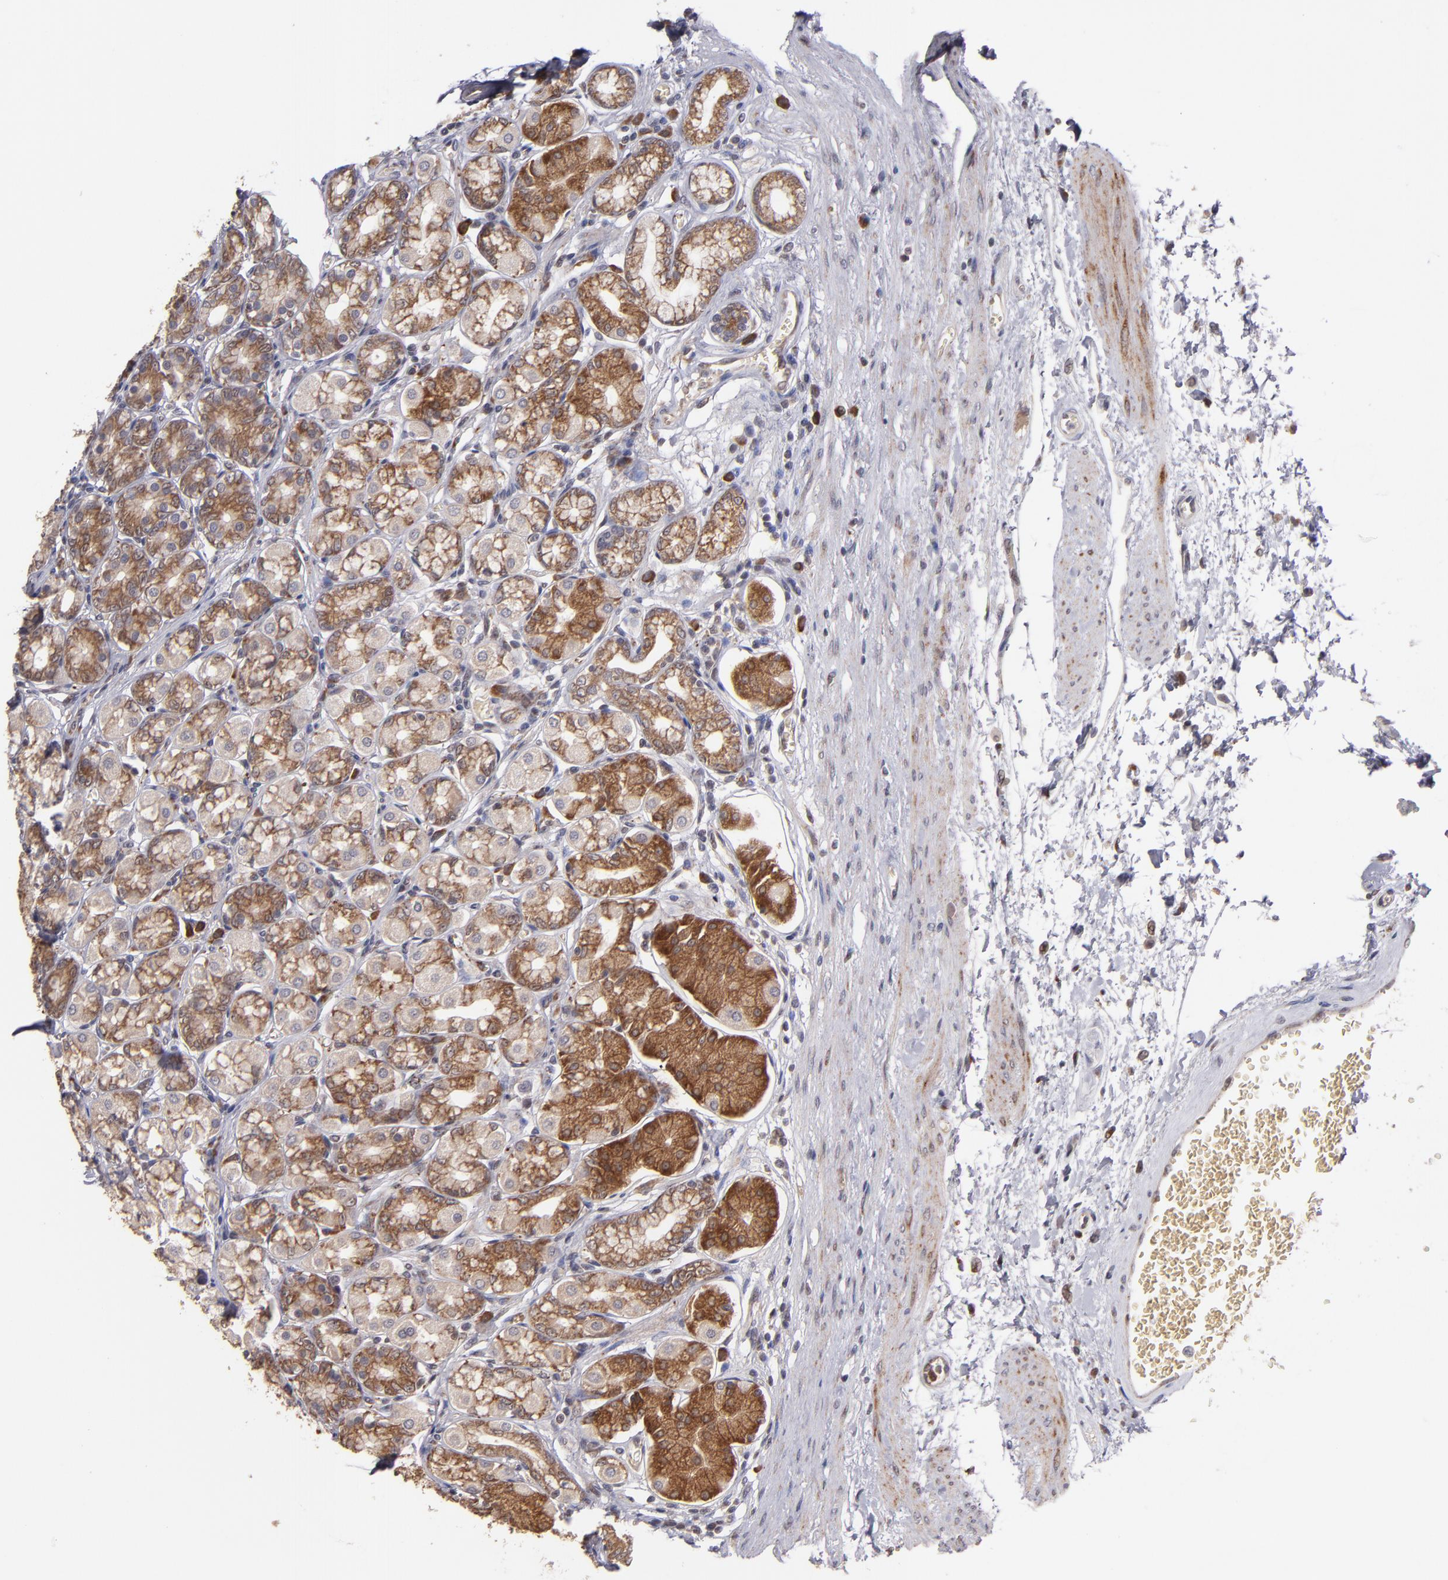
{"staining": {"intensity": "moderate", "quantity": ">75%", "location": "cytoplasmic/membranous"}, "tissue": "stomach", "cell_type": "Glandular cells", "image_type": "normal", "snomed": [{"axis": "morphology", "description": "Normal tissue, NOS"}, {"axis": "topography", "description": "Stomach"}, {"axis": "topography", "description": "Stomach, lower"}], "caption": "Stomach stained with DAB IHC demonstrates medium levels of moderate cytoplasmic/membranous positivity in about >75% of glandular cells.", "gene": "CASP1", "patient": {"sex": "male", "age": 76}}